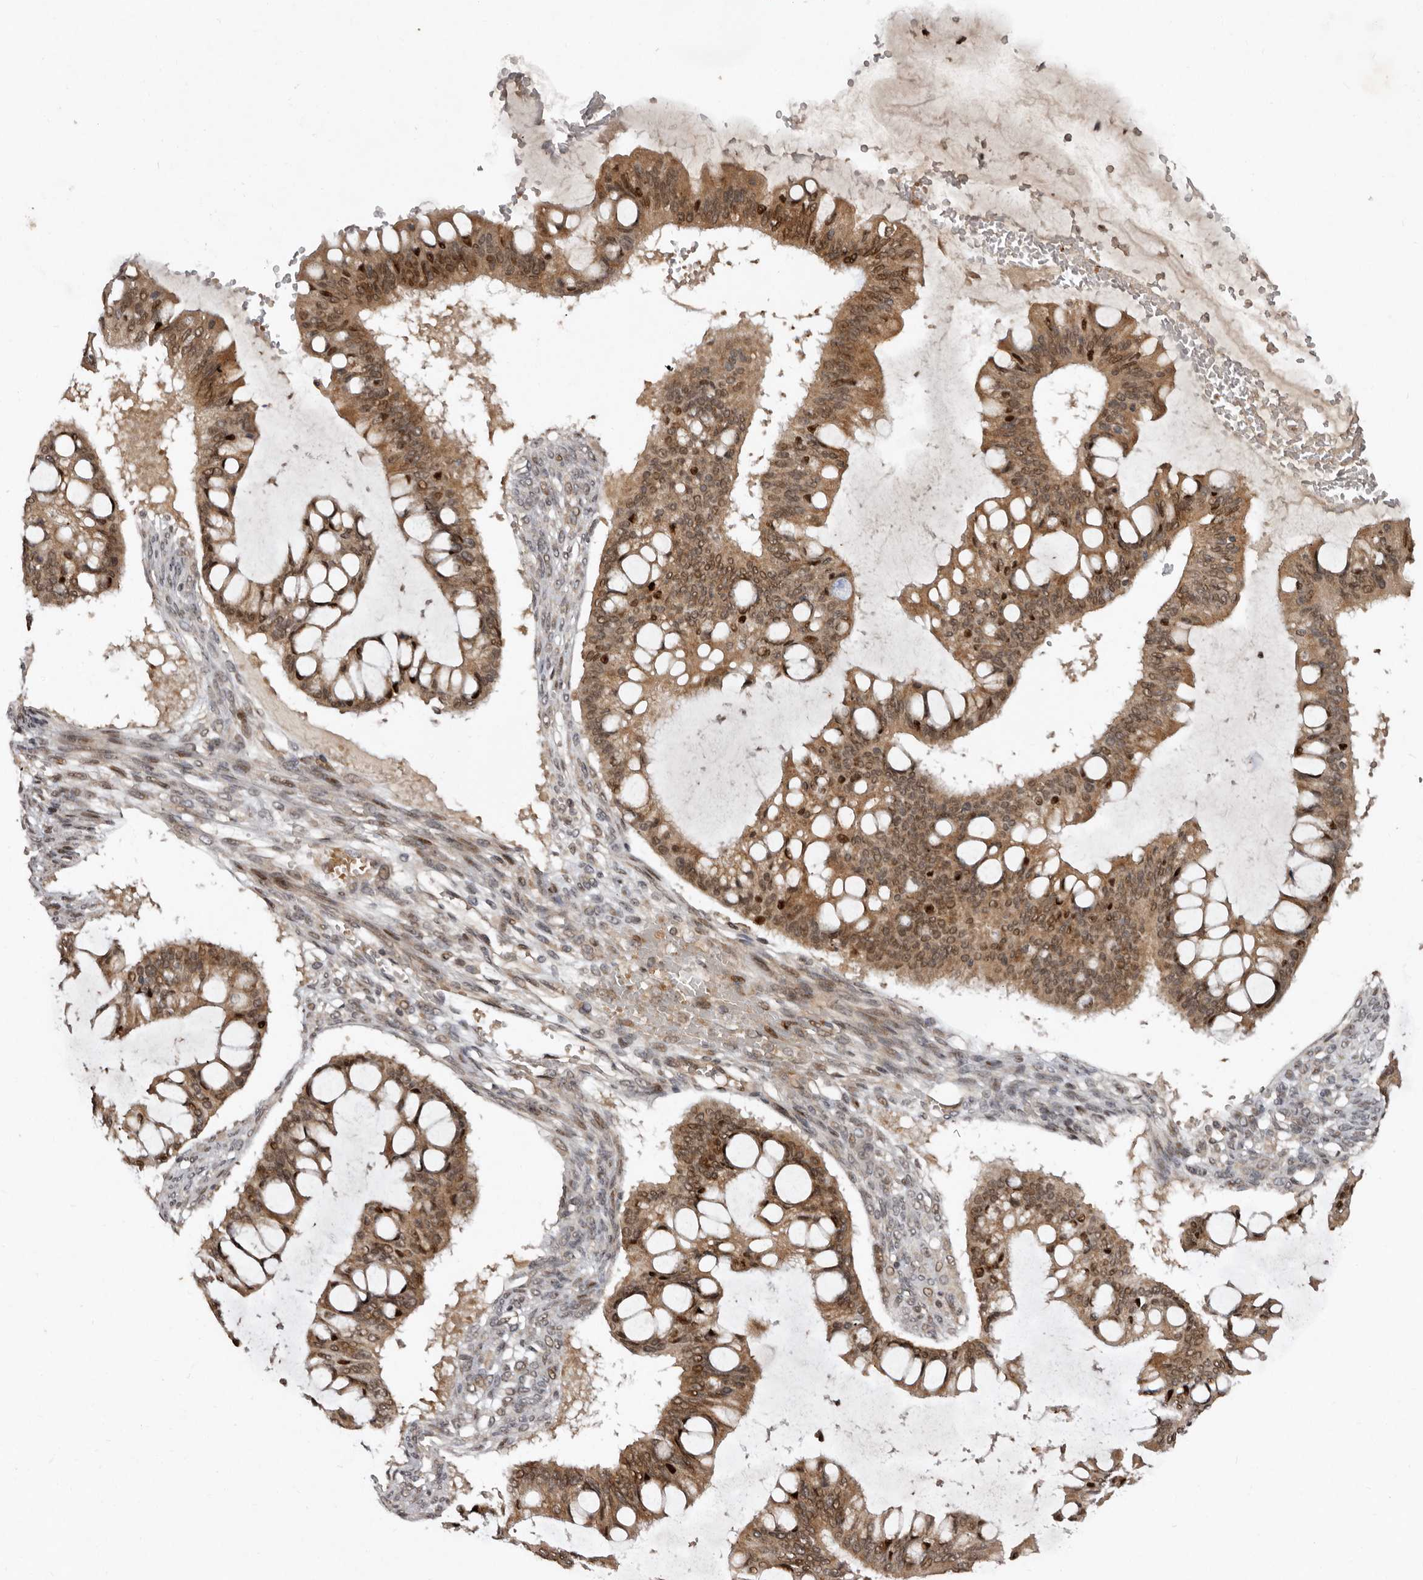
{"staining": {"intensity": "moderate", "quantity": ">75%", "location": "cytoplasmic/membranous,nuclear"}, "tissue": "ovarian cancer", "cell_type": "Tumor cells", "image_type": "cancer", "snomed": [{"axis": "morphology", "description": "Cystadenocarcinoma, mucinous, NOS"}, {"axis": "topography", "description": "Ovary"}], "caption": "Ovarian cancer (mucinous cystadenocarcinoma) stained with a protein marker reveals moderate staining in tumor cells.", "gene": "ABL1", "patient": {"sex": "female", "age": 73}}